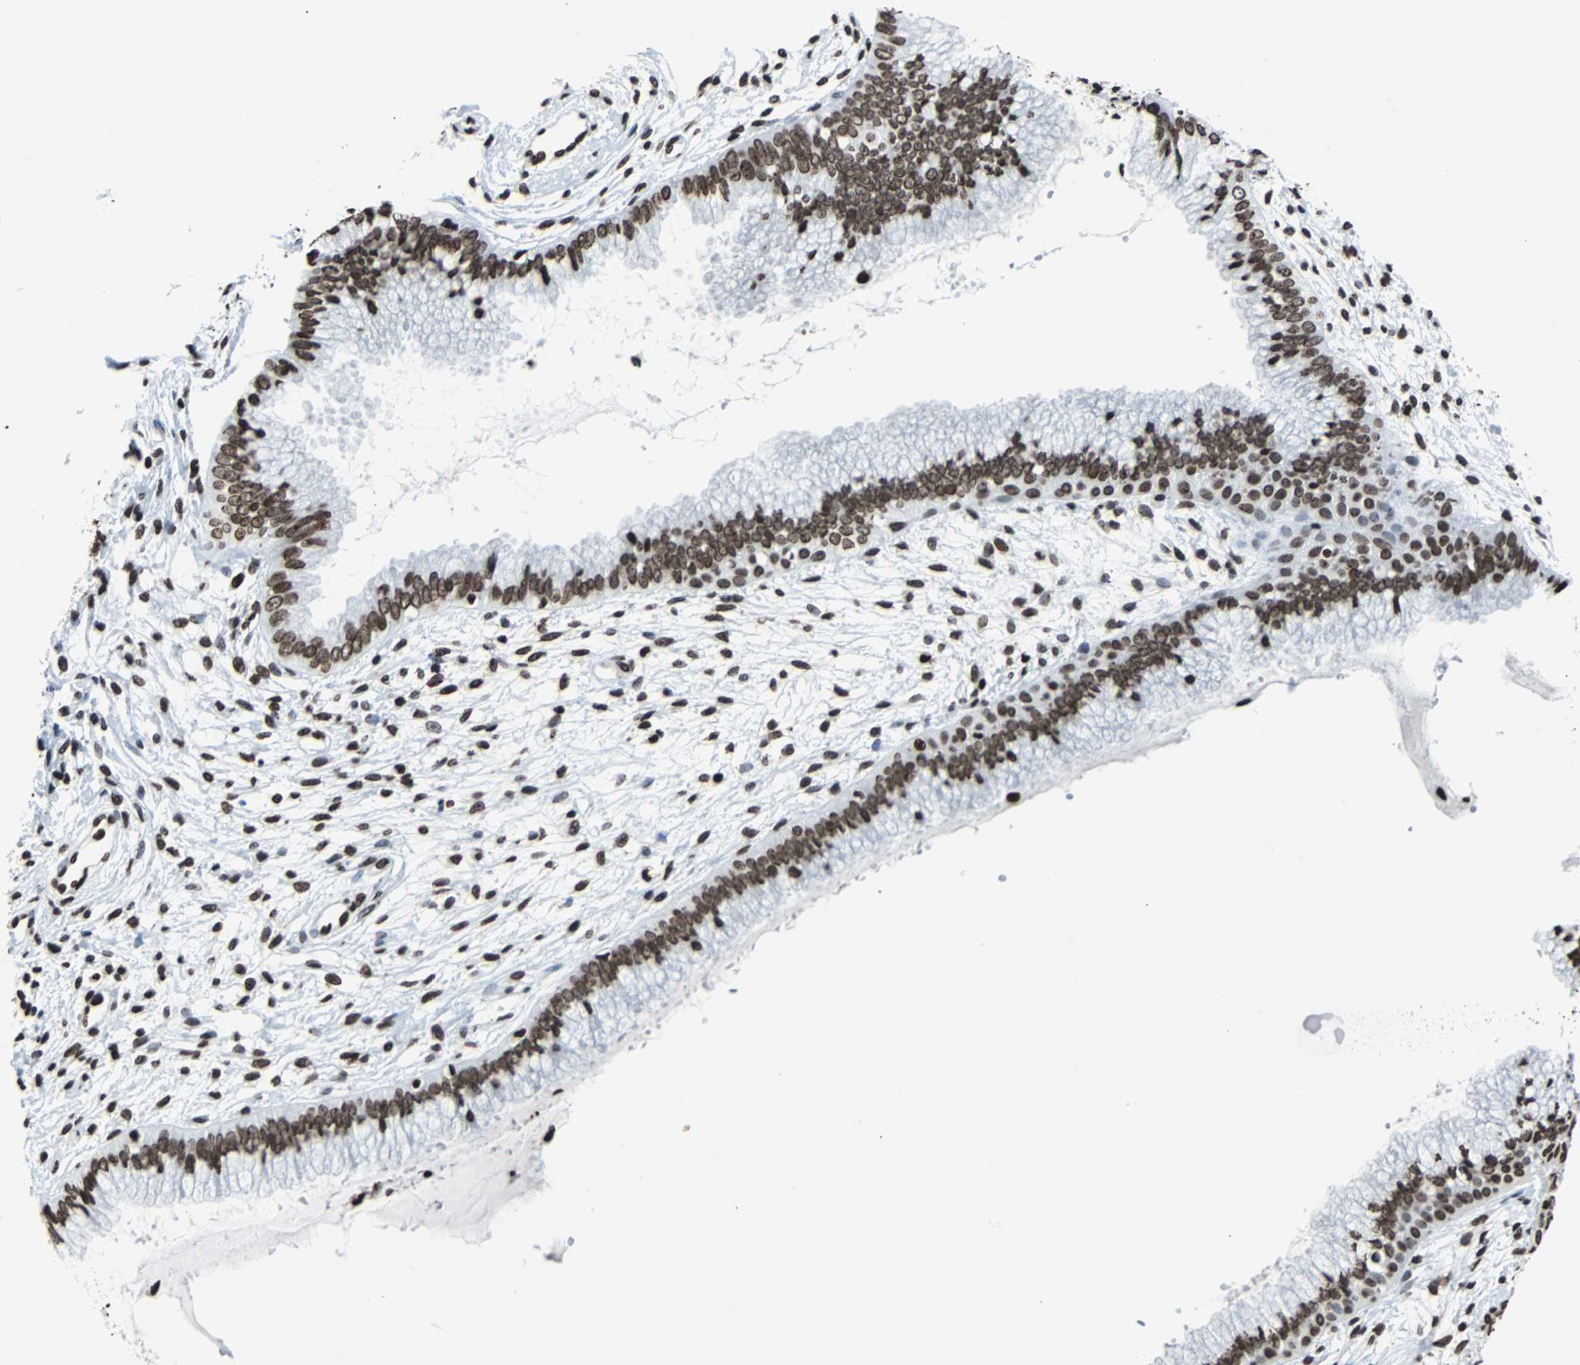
{"staining": {"intensity": "strong", "quantity": ">75%", "location": "nuclear"}, "tissue": "cervix", "cell_type": "Glandular cells", "image_type": "normal", "snomed": [{"axis": "morphology", "description": "Normal tissue, NOS"}, {"axis": "topography", "description": "Cervix"}], "caption": "Protein positivity by immunohistochemistry demonstrates strong nuclear expression in about >75% of glandular cells in benign cervix. The staining was performed using DAB, with brown indicating positive protein expression. Nuclei are stained blue with hematoxylin.", "gene": "H2BC18", "patient": {"sex": "female", "age": 39}}